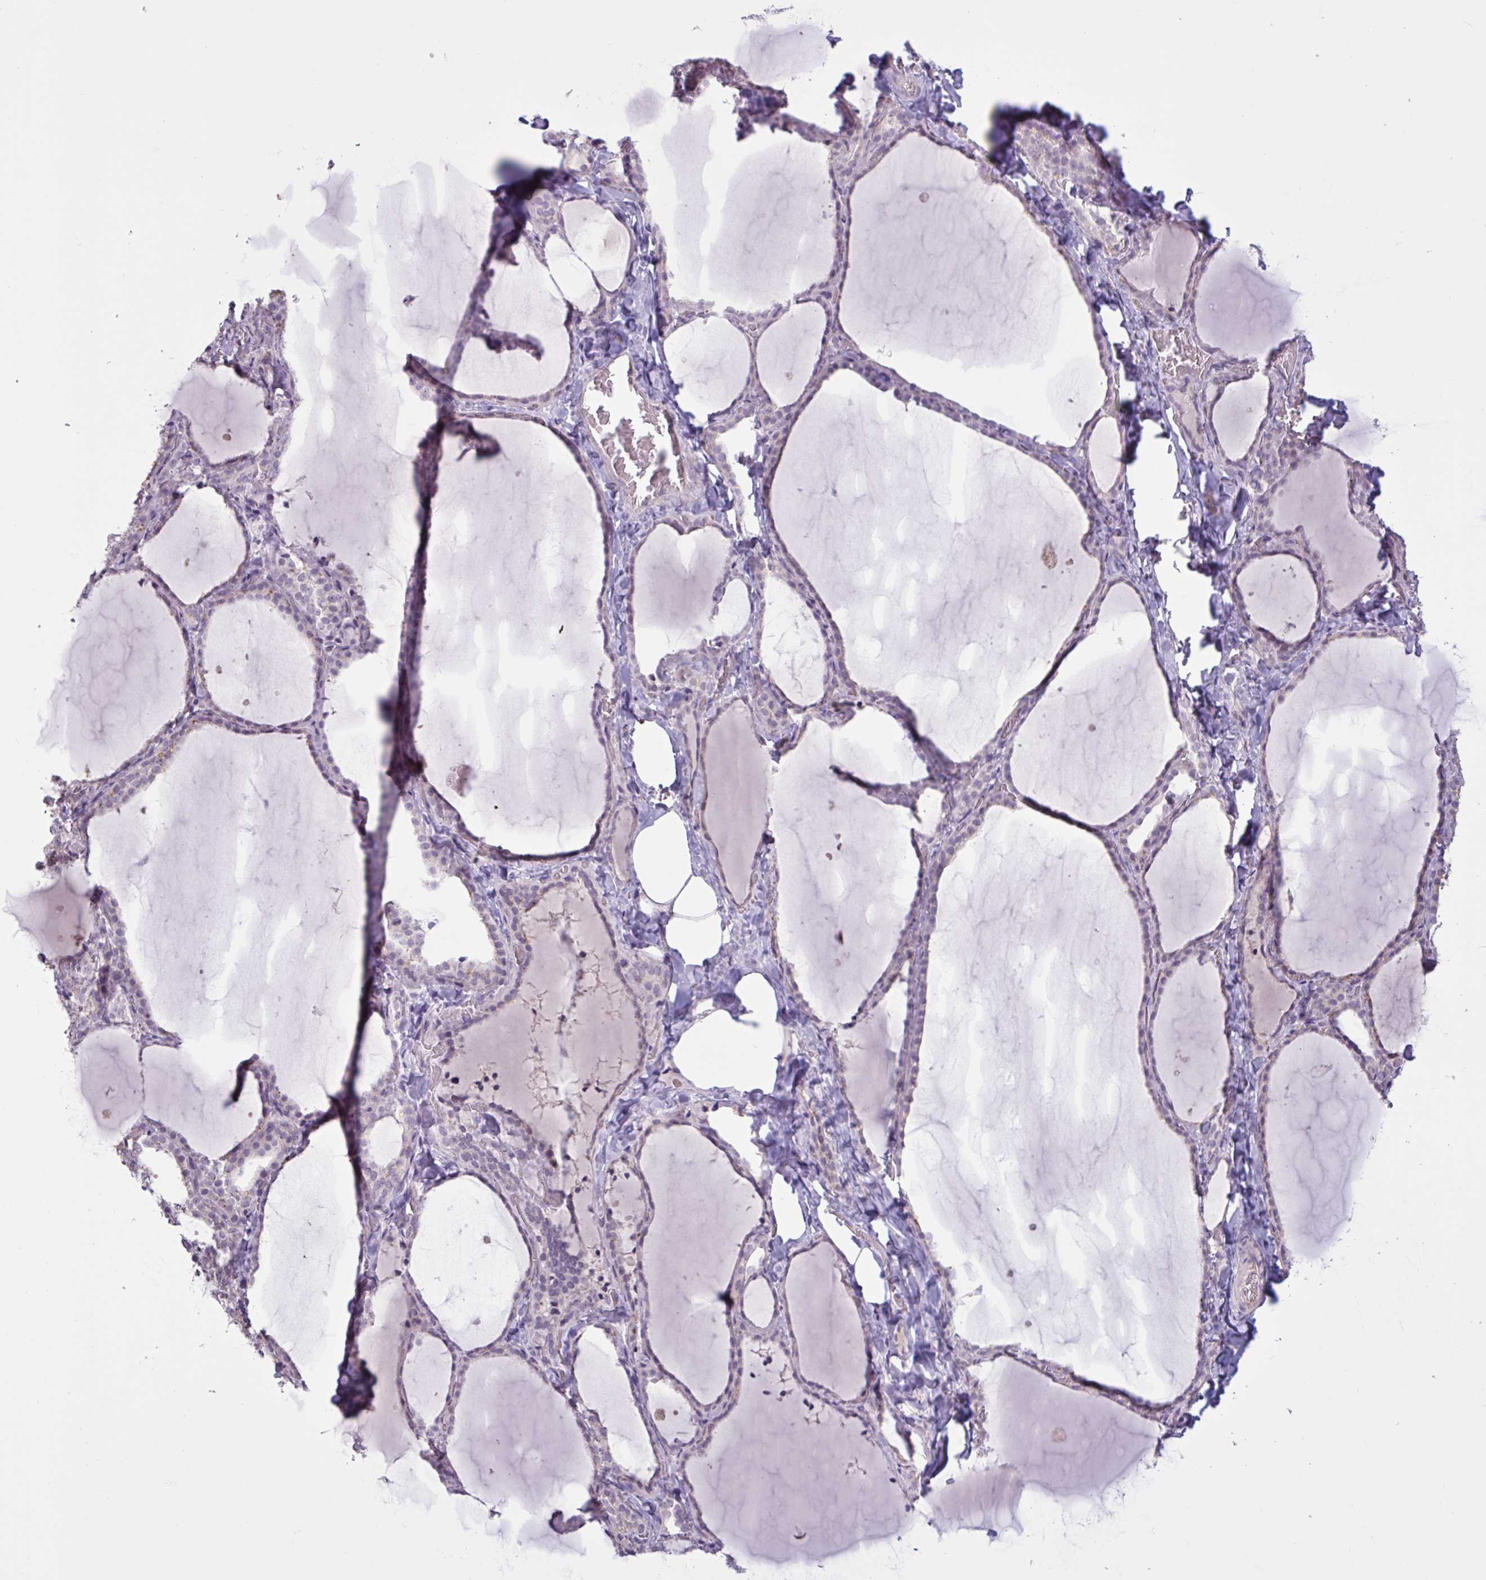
{"staining": {"intensity": "negative", "quantity": "none", "location": "none"}, "tissue": "thyroid gland", "cell_type": "Glandular cells", "image_type": "normal", "snomed": [{"axis": "morphology", "description": "Normal tissue, NOS"}, {"axis": "topography", "description": "Thyroid gland"}], "caption": "This is a histopathology image of IHC staining of benign thyroid gland, which shows no expression in glandular cells. (DAB immunohistochemistry with hematoxylin counter stain).", "gene": "ENSG00000281613", "patient": {"sex": "female", "age": 22}}